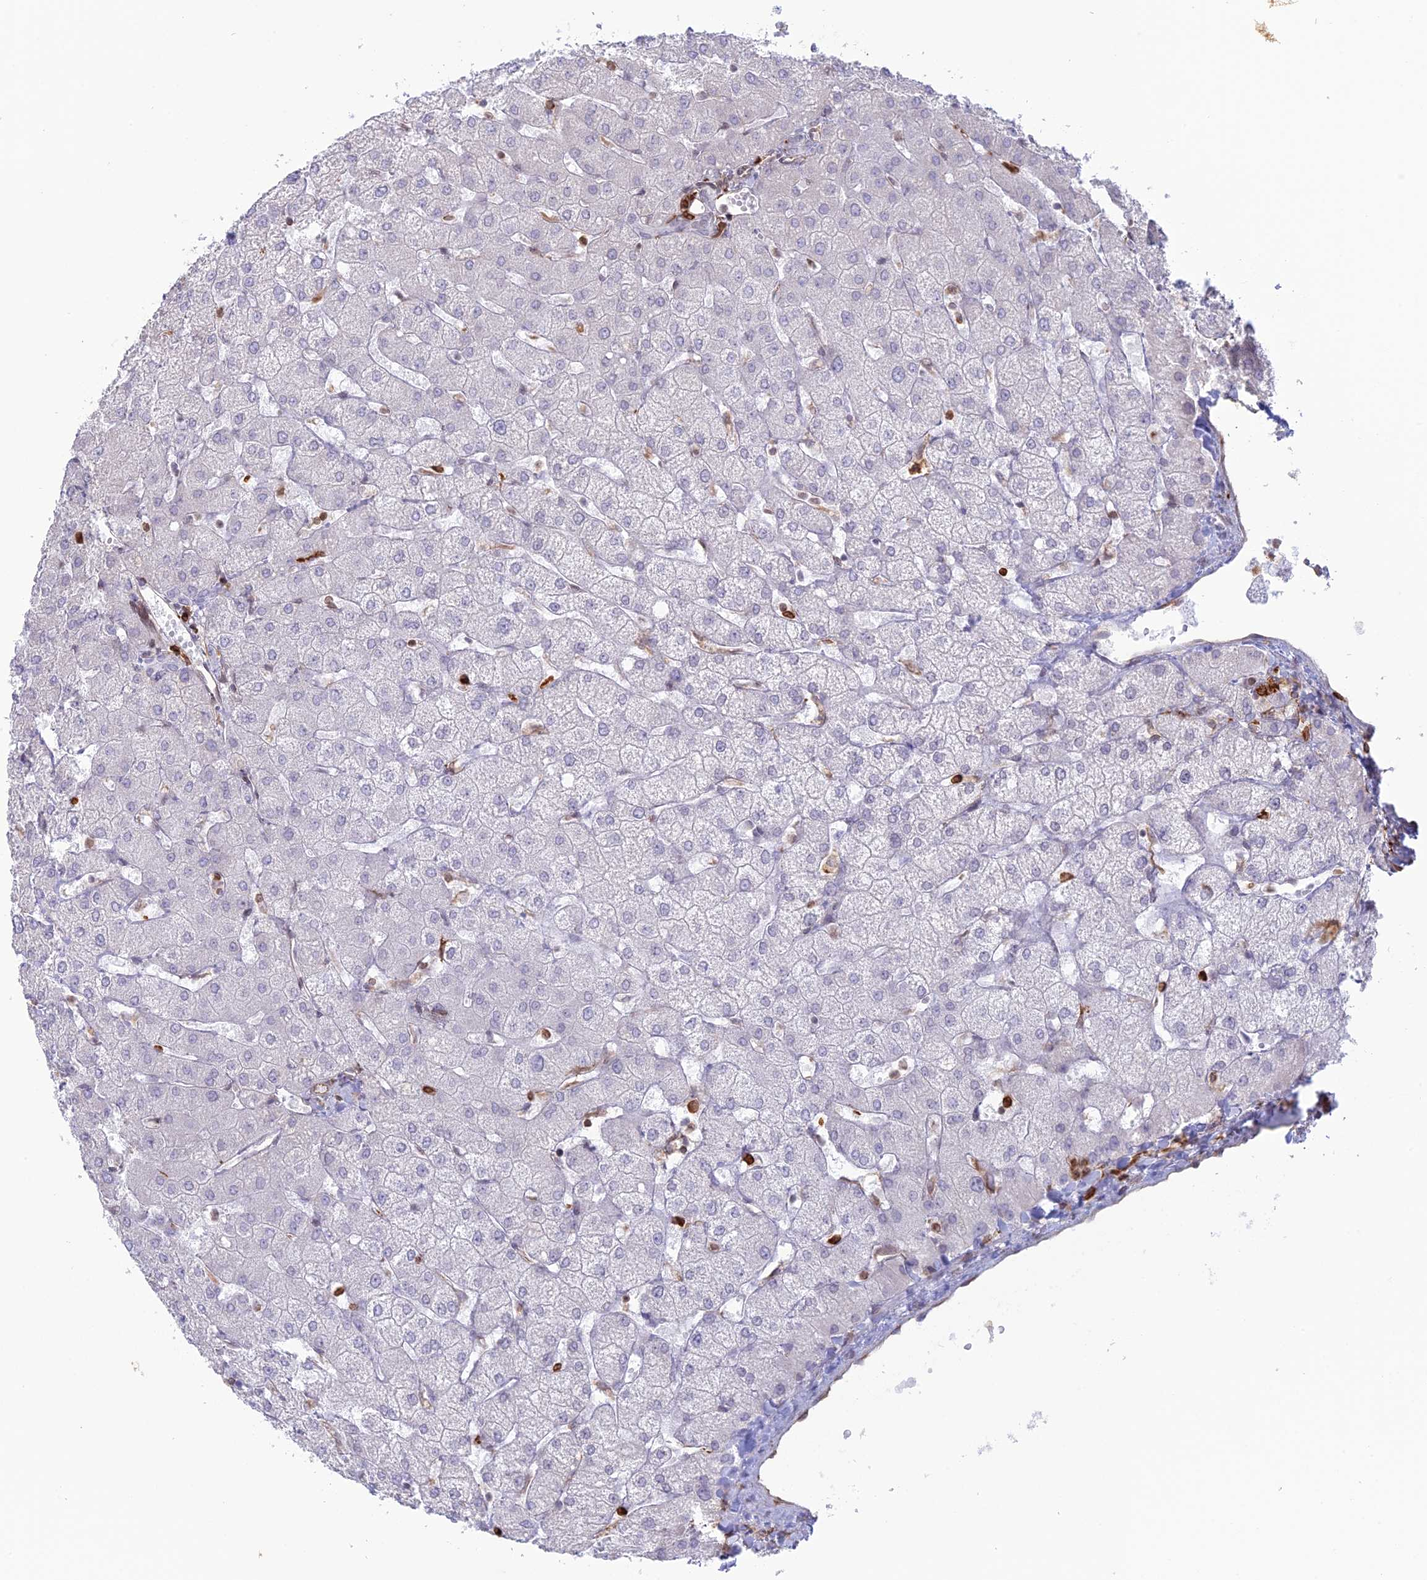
{"staining": {"intensity": "negative", "quantity": "none", "location": "none"}, "tissue": "liver", "cell_type": "Cholangiocytes", "image_type": "normal", "snomed": [{"axis": "morphology", "description": "Normal tissue, NOS"}, {"axis": "topography", "description": "Liver"}], "caption": "This is a histopathology image of IHC staining of normal liver, which shows no expression in cholangiocytes.", "gene": "APOBR", "patient": {"sex": "female", "age": 54}}